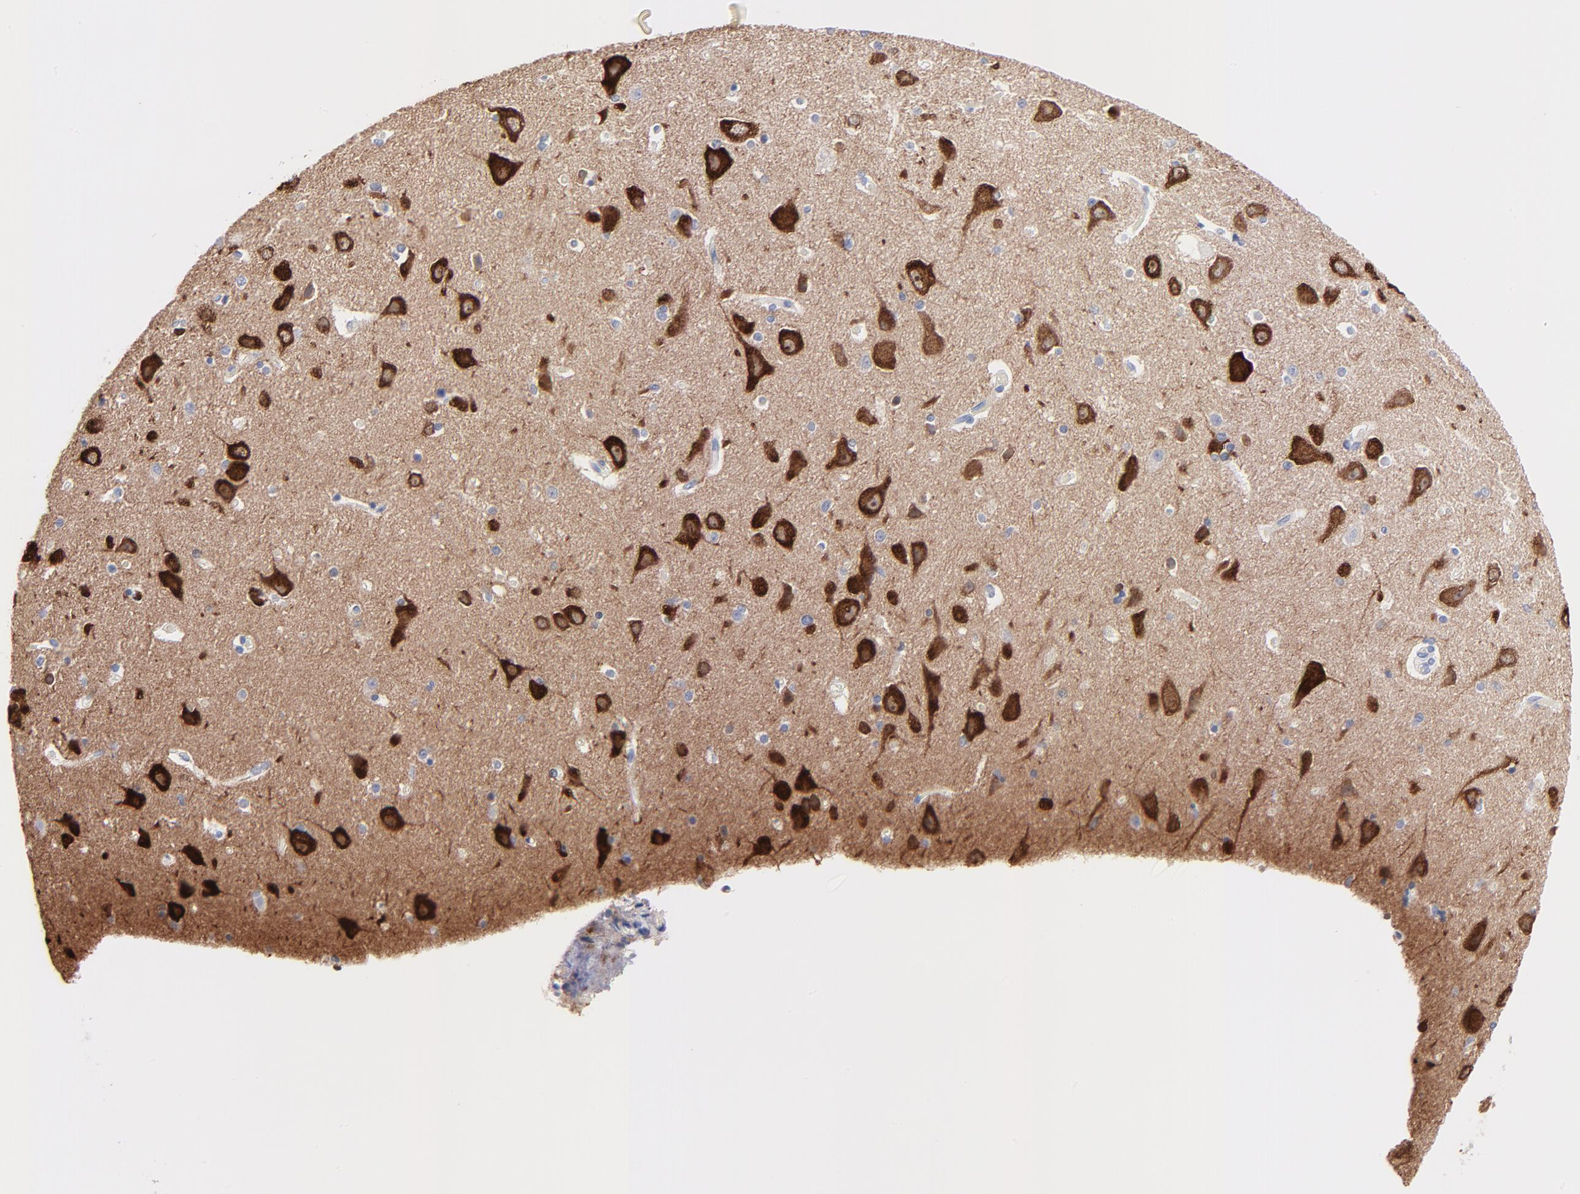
{"staining": {"intensity": "negative", "quantity": "none", "location": "none"}, "tissue": "caudate", "cell_type": "Glial cells", "image_type": "normal", "snomed": [{"axis": "morphology", "description": "Normal tissue, NOS"}, {"axis": "topography", "description": "Lateral ventricle wall"}], "caption": "Immunohistochemical staining of unremarkable caudate reveals no significant staining in glial cells. (DAB IHC visualized using brightfield microscopy, high magnification).", "gene": "PSD3", "patient": {"sex": "female", "age": 54}}